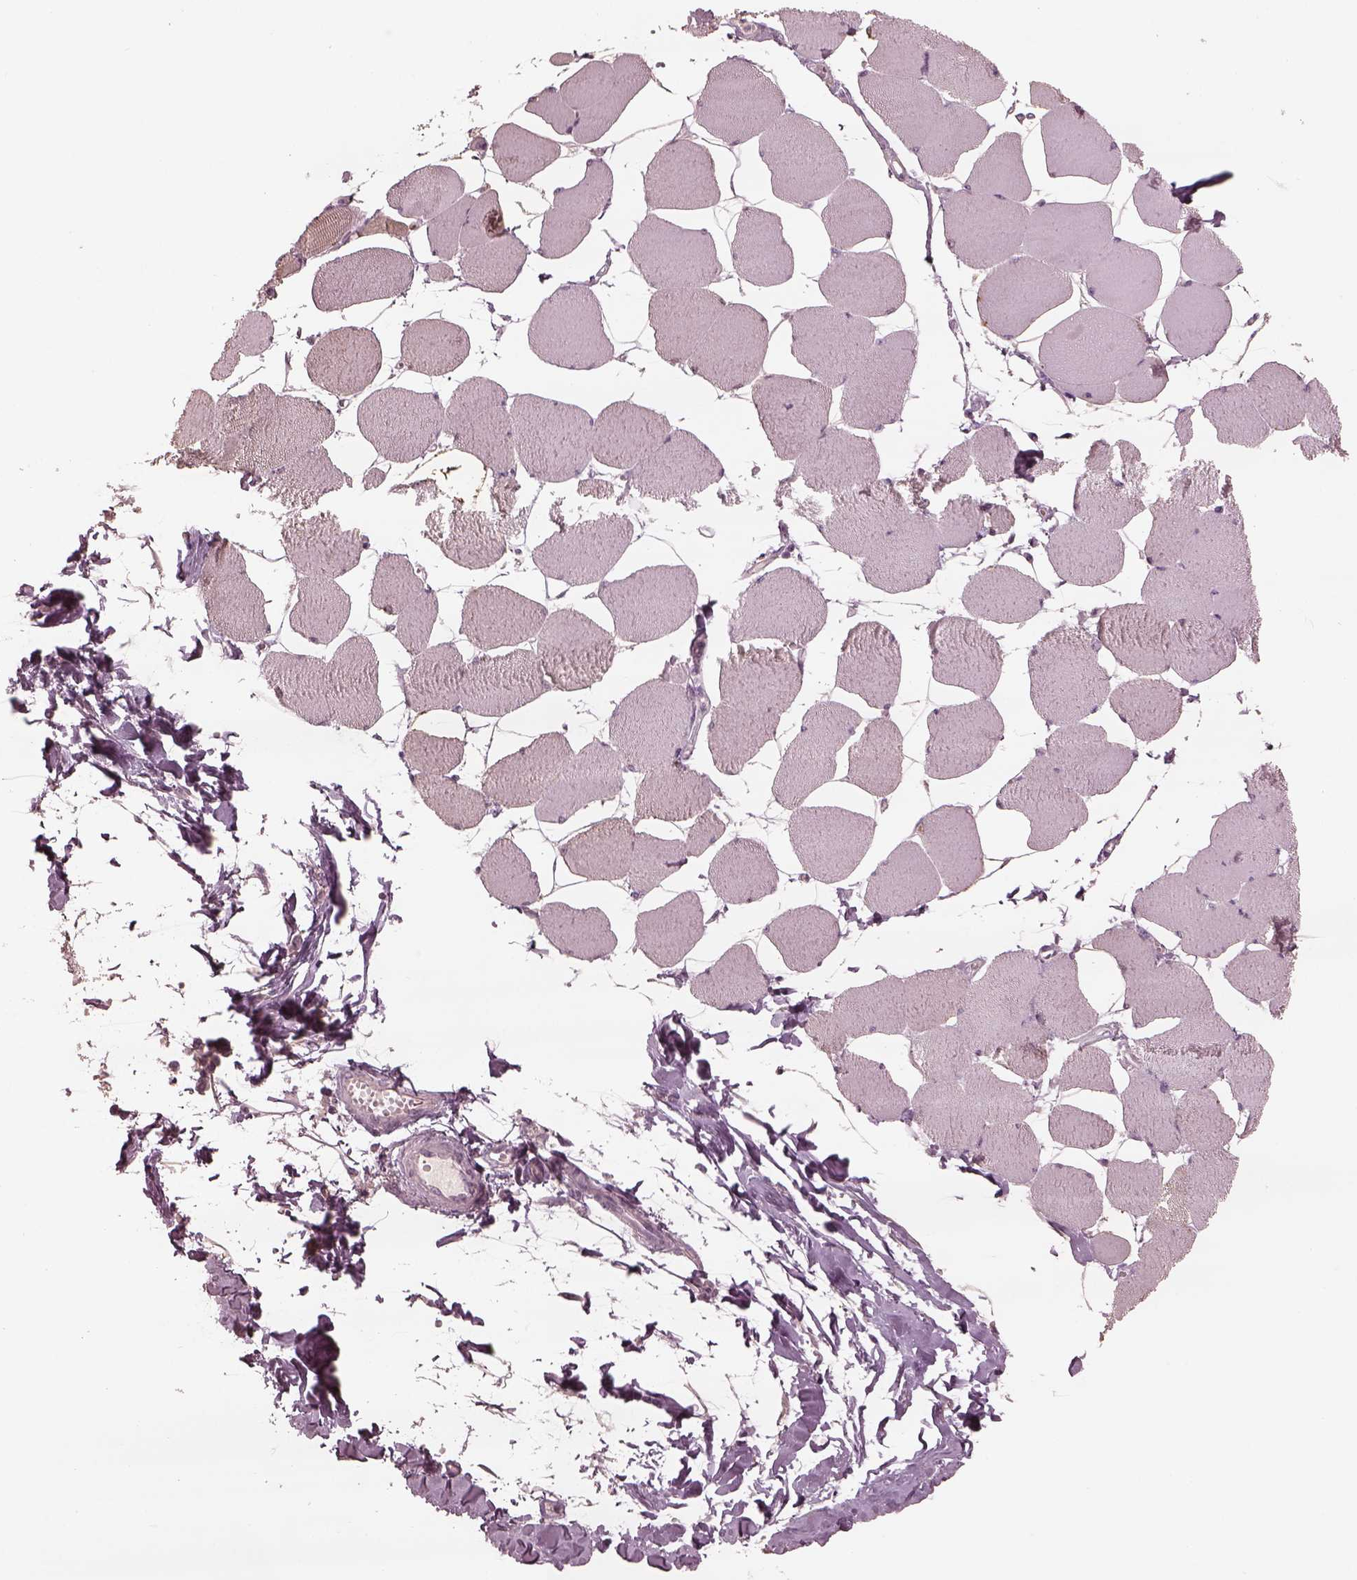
{"staining": {"intensity": "negative", "quantity": "none", "location": "none"}, "tissue": "skeletal muscle", "cell_type": "Myocytes", "image_type": "normal", "snomed": [{"axis": "morphology", "description": "Normal tissue, NOS"}, {"axis": "topography", "description": "Skeletal muscle"}], "caption": "A high-resolution image shows immunohistochemistry (IHC) staining of unremarkable skeletal muscle, which exhibits no significant staining in myocytes.", "gene": "MIA", "patient": {"sex": "female", "age": 75}}